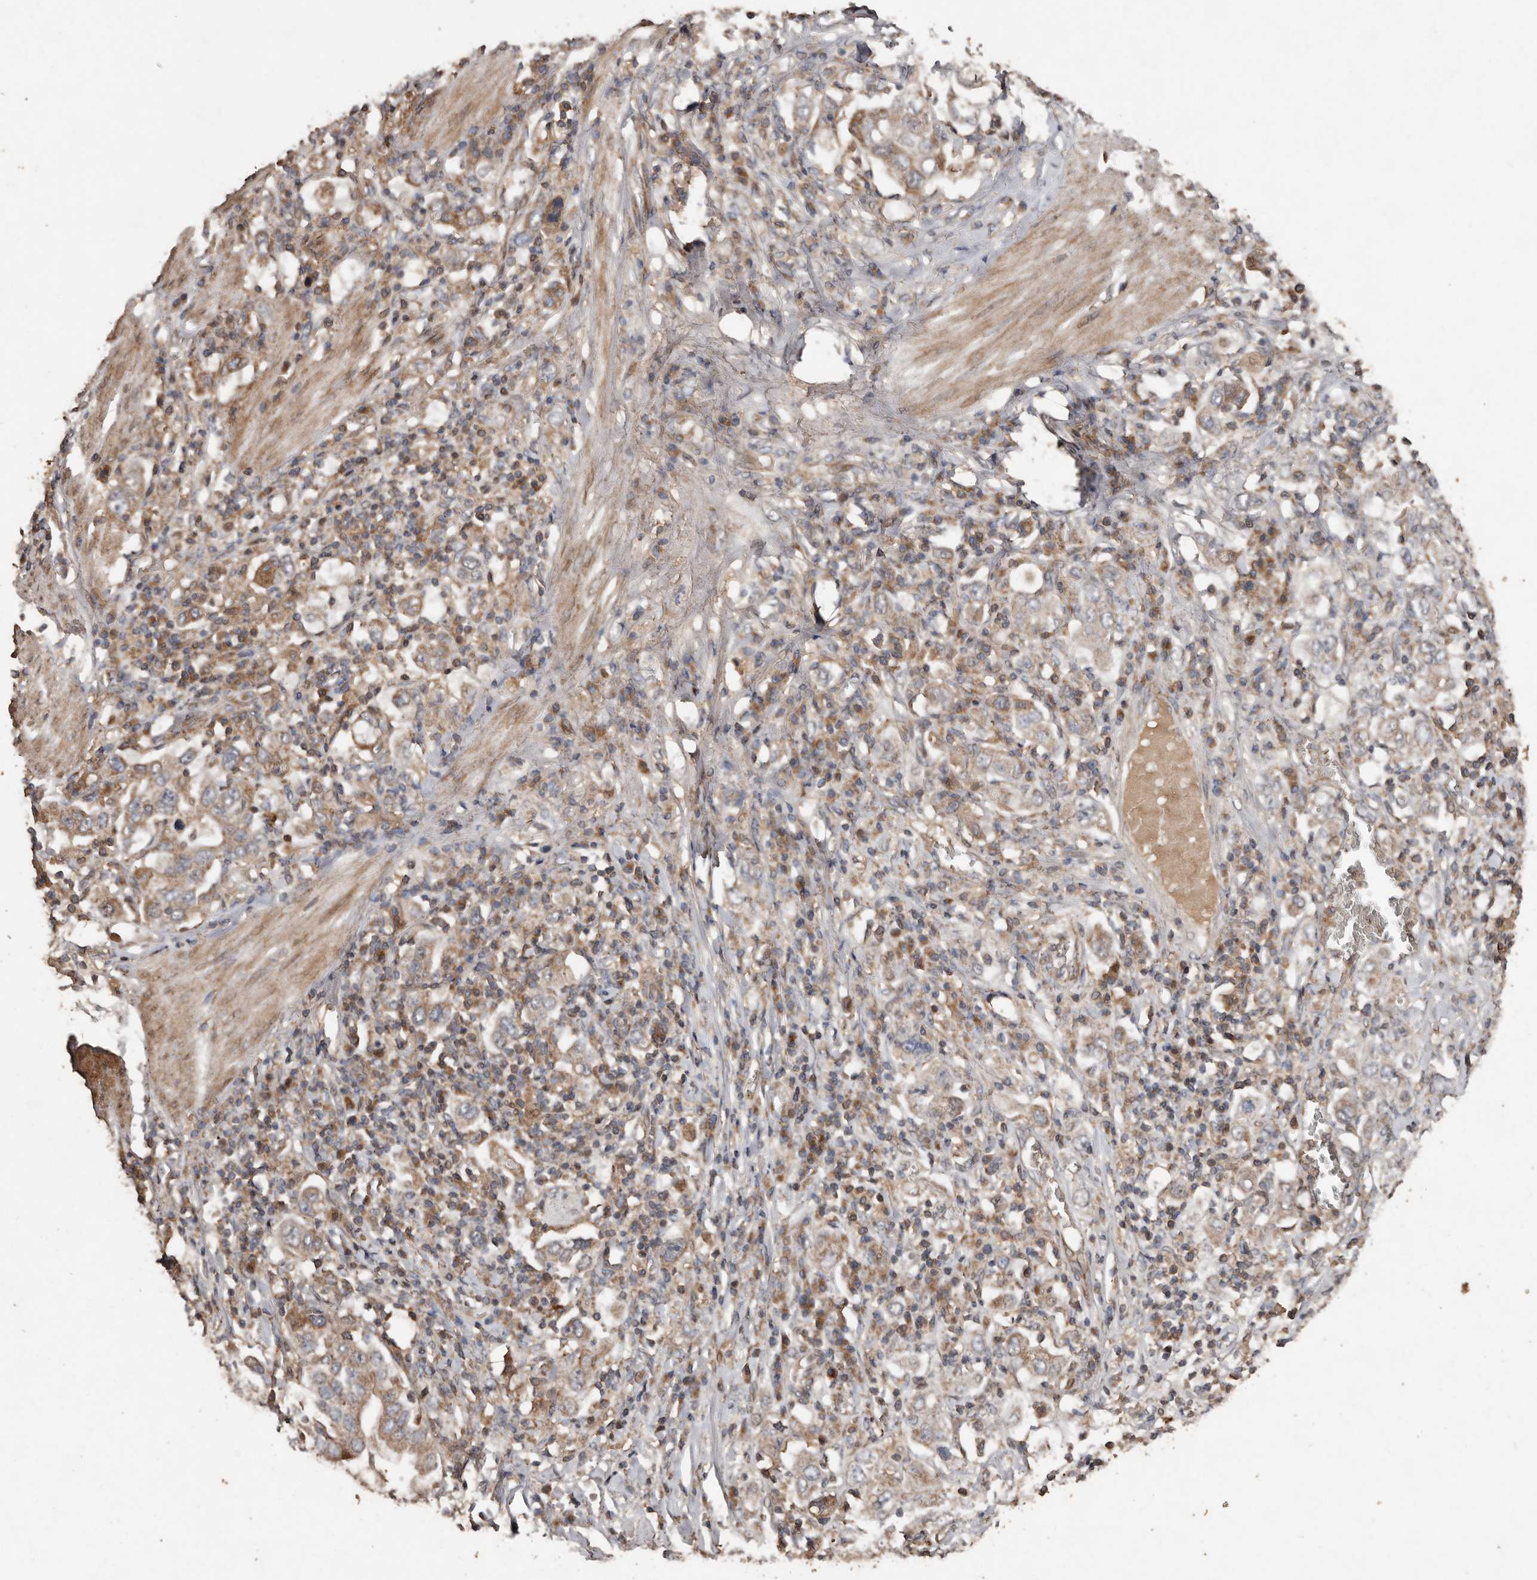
{"staining": {"intensity": "weak", "quantity": "25%-75%", "location": "cytoplasmic/membranous"}, "tissue": "stomach cancer", "cell_type": "Tumor cells", "image_type": "cancer", "snomed": [{"axis": "morphology", "description": "Adenocarcinoma, NOS"}, {"axis": "topography", "description": "Stomach, upper"}], "caption": "Stomach cancer (adenocarcinoma) stained with IHC exhibits weak cytoplasmic/membranous positivity in about 25%-75% of tumor cells. The staining was performed using DAB (3,3'-diaminobenzidine) to visualize the protein expression in brown, while the nuclei were stained in blue with hematoxylin (Magnification: 20x).", "gene": "RANBP17", "patient": {"sex": "male", "age": 62}}